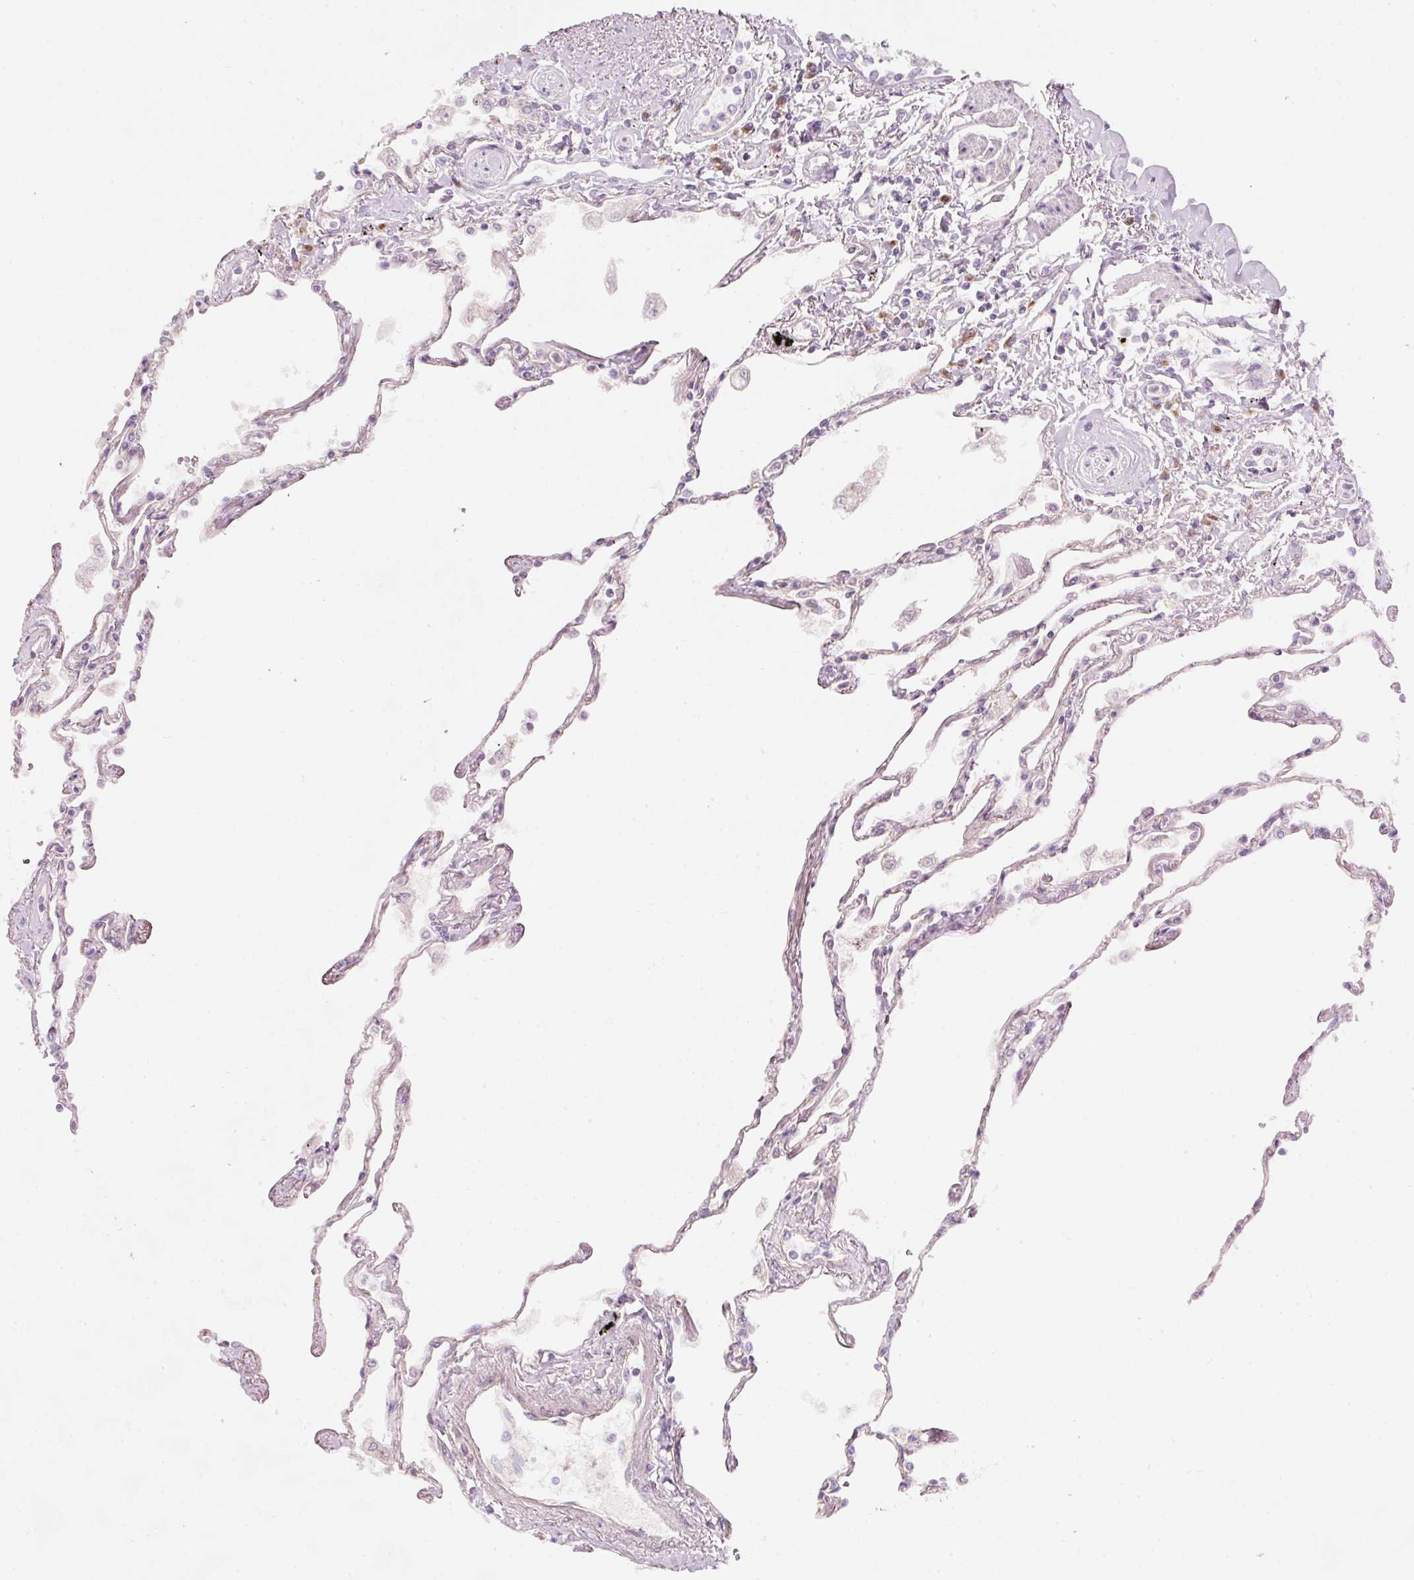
{"staining": {"intensity": "weak", "quantity": "<25%", "location": "cytoplasmic/membranous"}, "tissue": "lung", "cell_type": "Alveolar cells", "image_type": "normal", "snomed": [{"axis": "morphology", "description": "Normal tissue, NOS"}, {"axis": "topography", "description": "Lung"}], "caption": "The photomicrograph demonstrates no significant staining in alveolar cells of lung. (DAB (3,3'-diaminobenzidine) immunohistochemistry, high magnification).", "gene": "NBPF11", "patient": {"sex": "female", "age": 67}}